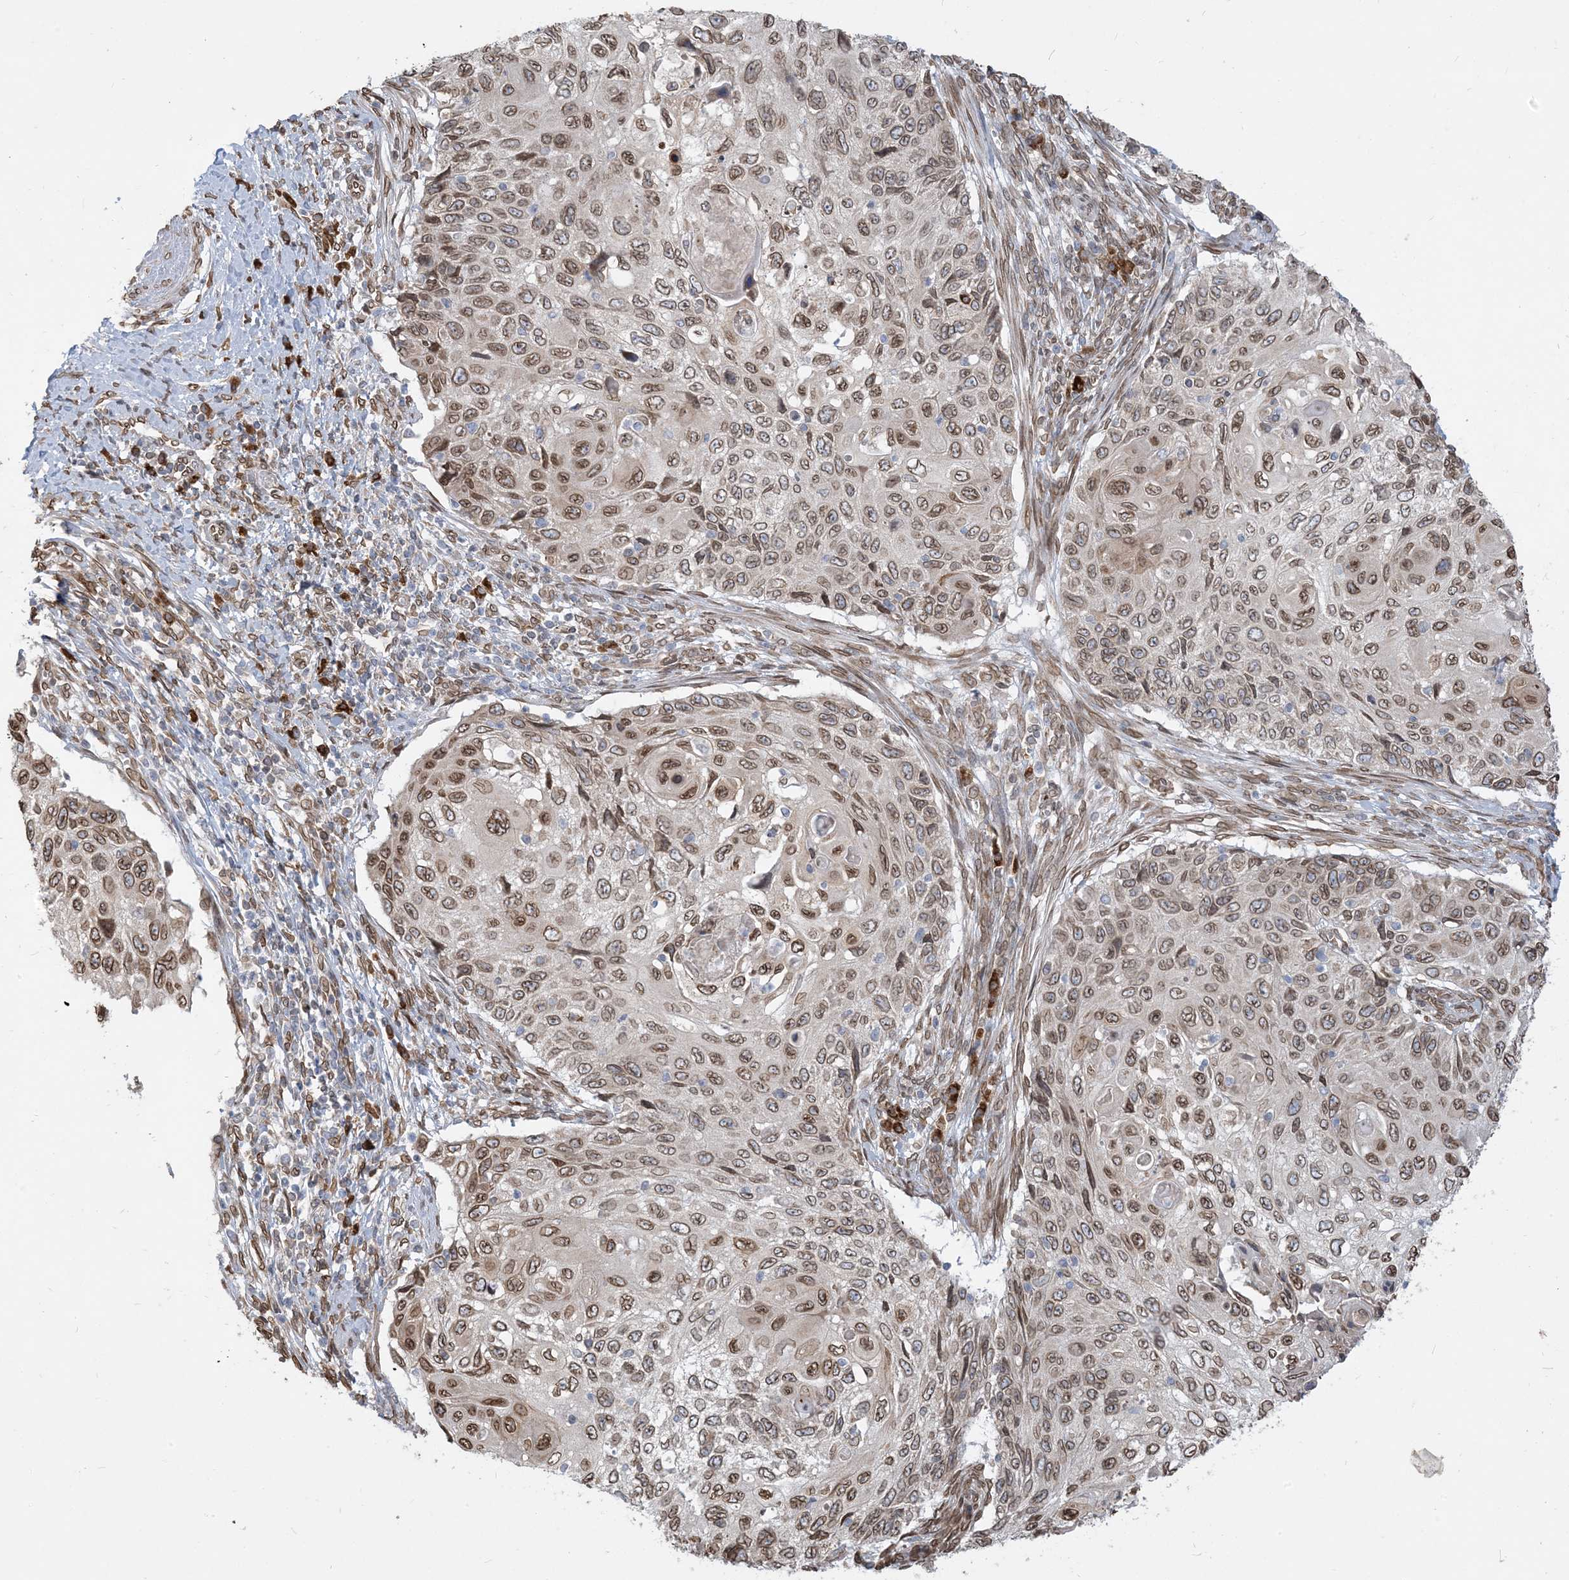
{"staining": {"intensity": "moderate", "quantity": ">75%", "location": "cytoplasmic/membranous,nuclear"}, "tissue": "cervical cancer", "cell_type": "Tumor cells", "image_type": "cancer", "snomed": [{"axis": "morphology", "description": "Squamous cell carcinoma, NOS"}, {"axis": "topography", "description": "Cervix"}], "caption": "The histopathology image exhibits staining of cervical cancer (squamous cell carcinoma), revealing moderate cytoplasmic/membranous and nuclear protein staining (brown color) within tumor cells. Using DAB (3,3'-diaminobenzidine) (brown) and hematoxylin (blue) stains, captured at high magnification using brightfield microscopy.", "gene": "WWP1", "patient": {"sex": "female", "age": 70}}